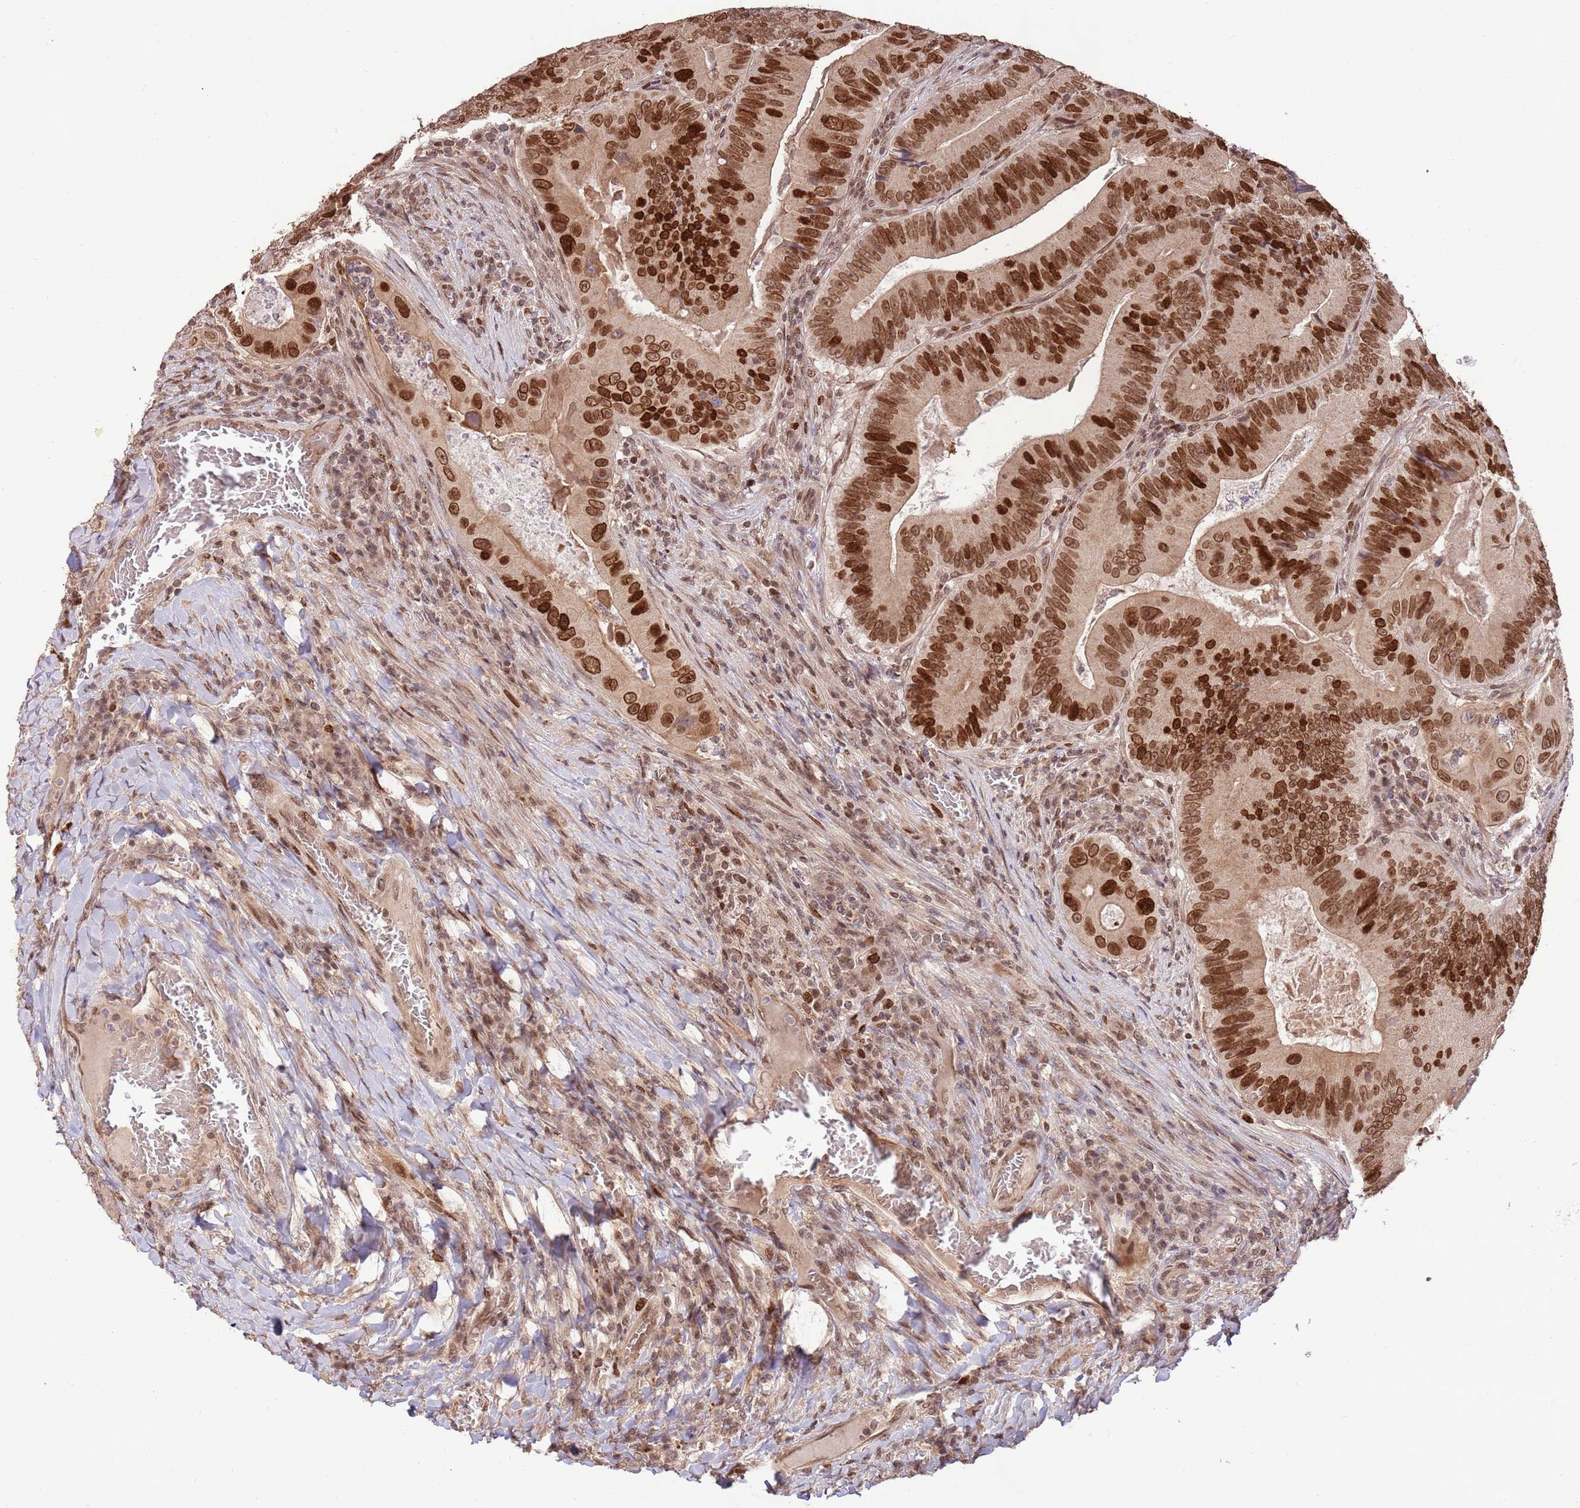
{"staining": {"intensity": "strong", "quantity": ">75%", "location": "nuclear"}, "tissue": "colorectal cancer", "cell_type": "Tumor cells", "image_type": "cancer", "snomed": [{"axis": "morphology", "description": "Adenocarcinoma, NOS"}, {"axis": "topography", "description": "Colon"}], "caption": "Tumor cells display high levels of strong nuclear expression in approximately >75% of cells in human colorectal cancer.", "gene": "RIF1", "patient": {"sex": "female", "age": 86}}